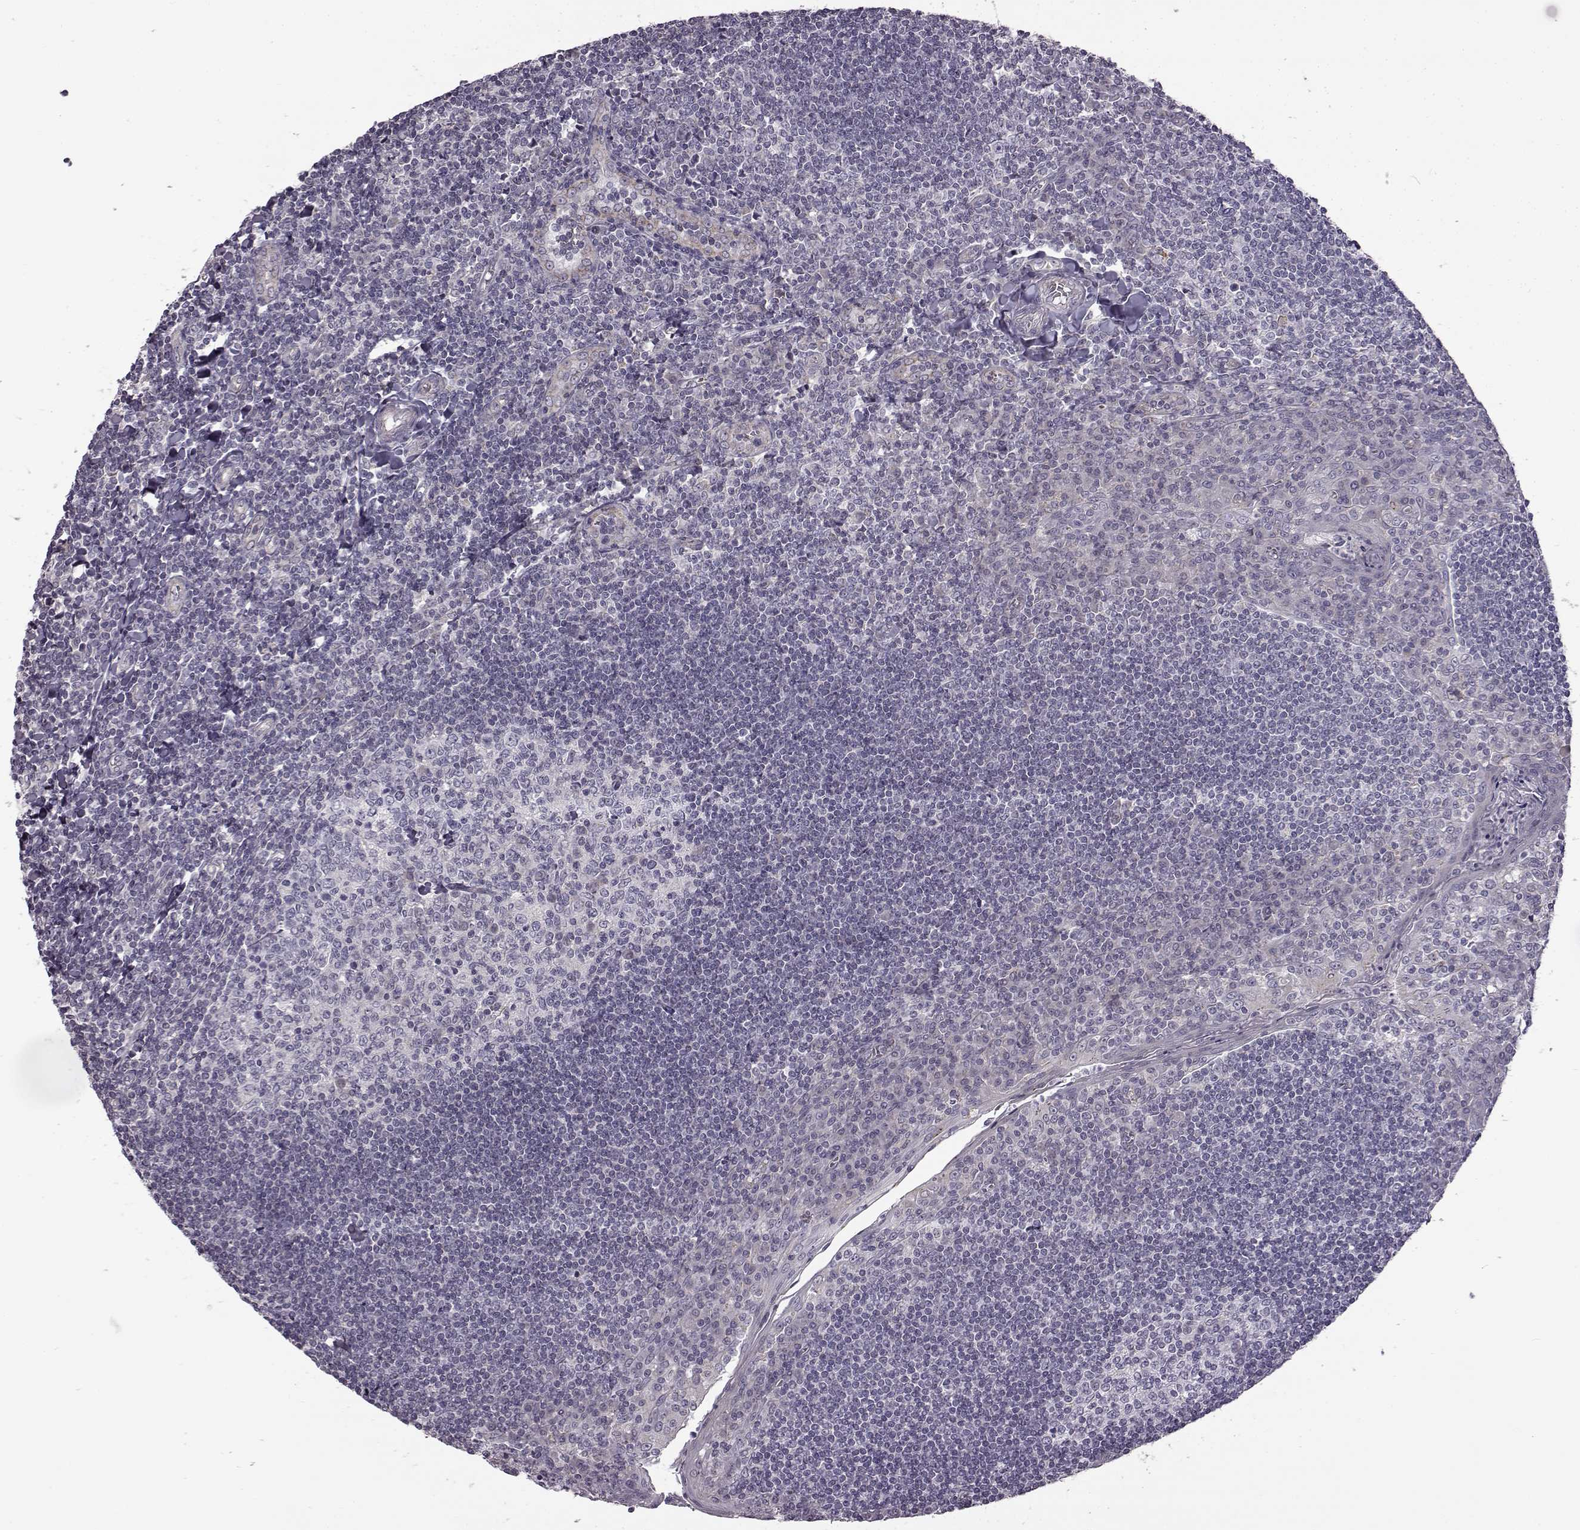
{"staining": {"intensity": "negative", "quantity": "none", "location": "none"}, "tissue": "tonsil", "cell_type": "Germinal center cells", "image_type": "normal", "snomed": [{"axis": "morphology", "description": "Normal tissue, NOS"}, {"axis": "topography", "description": "Tonsil"}], "caption": "High power microscopy image of an IHC photomicrograph of unremarkable tonsil, revealing no significant staining in germinal center cells.", "gene": "B3GNT6", "patient": {"sex": "female", "age": 12}}